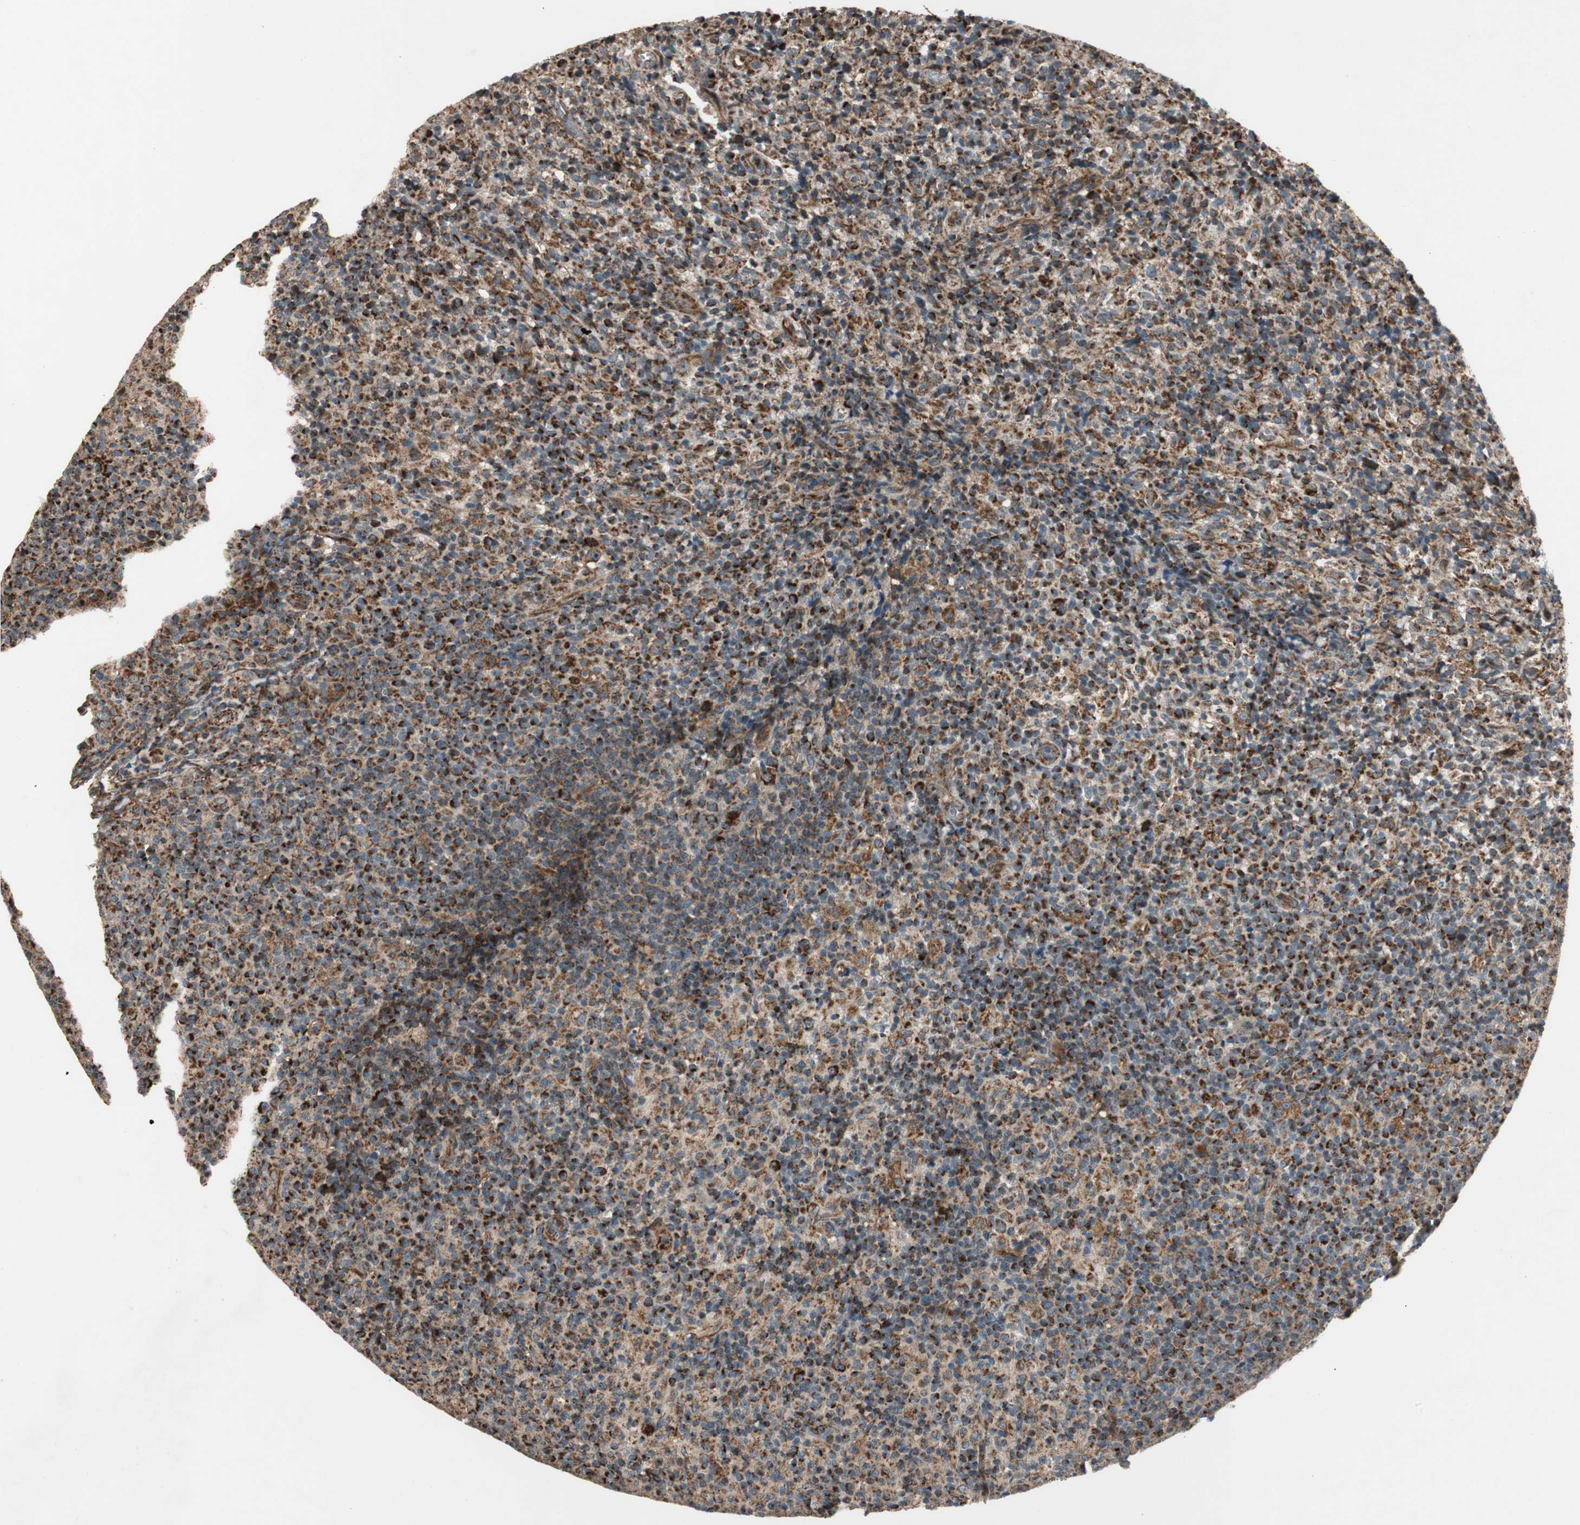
{"staining": {"intensity": "strong", "quantity": ">75%", "location": "cytoplasmic/membranous"}, "tissue": "lymph node", "cell_type": "Germinal center cells", "image_type": "normal", "snomed": [{"axis": "morphology", "description": "Normal tissue, NOS"}, {"axis": "morphology", "description": "Inflammation, NOS"}, {"axis": "topography", "description": "Lymph node"}], "caption": "Protein expression analysis of benign human lymph node reveals strong cytoplasmic/membranous expression in approximately >75% of germinal center cells. The staining is performed using DAB (3,3'-diaminobenzidine) brown chromogen to label protein expression. The nuclei are counter-stained blue using hematoxylin.", "gene": "AKAP1", "patient": {"sex": "male", "age": 55}}